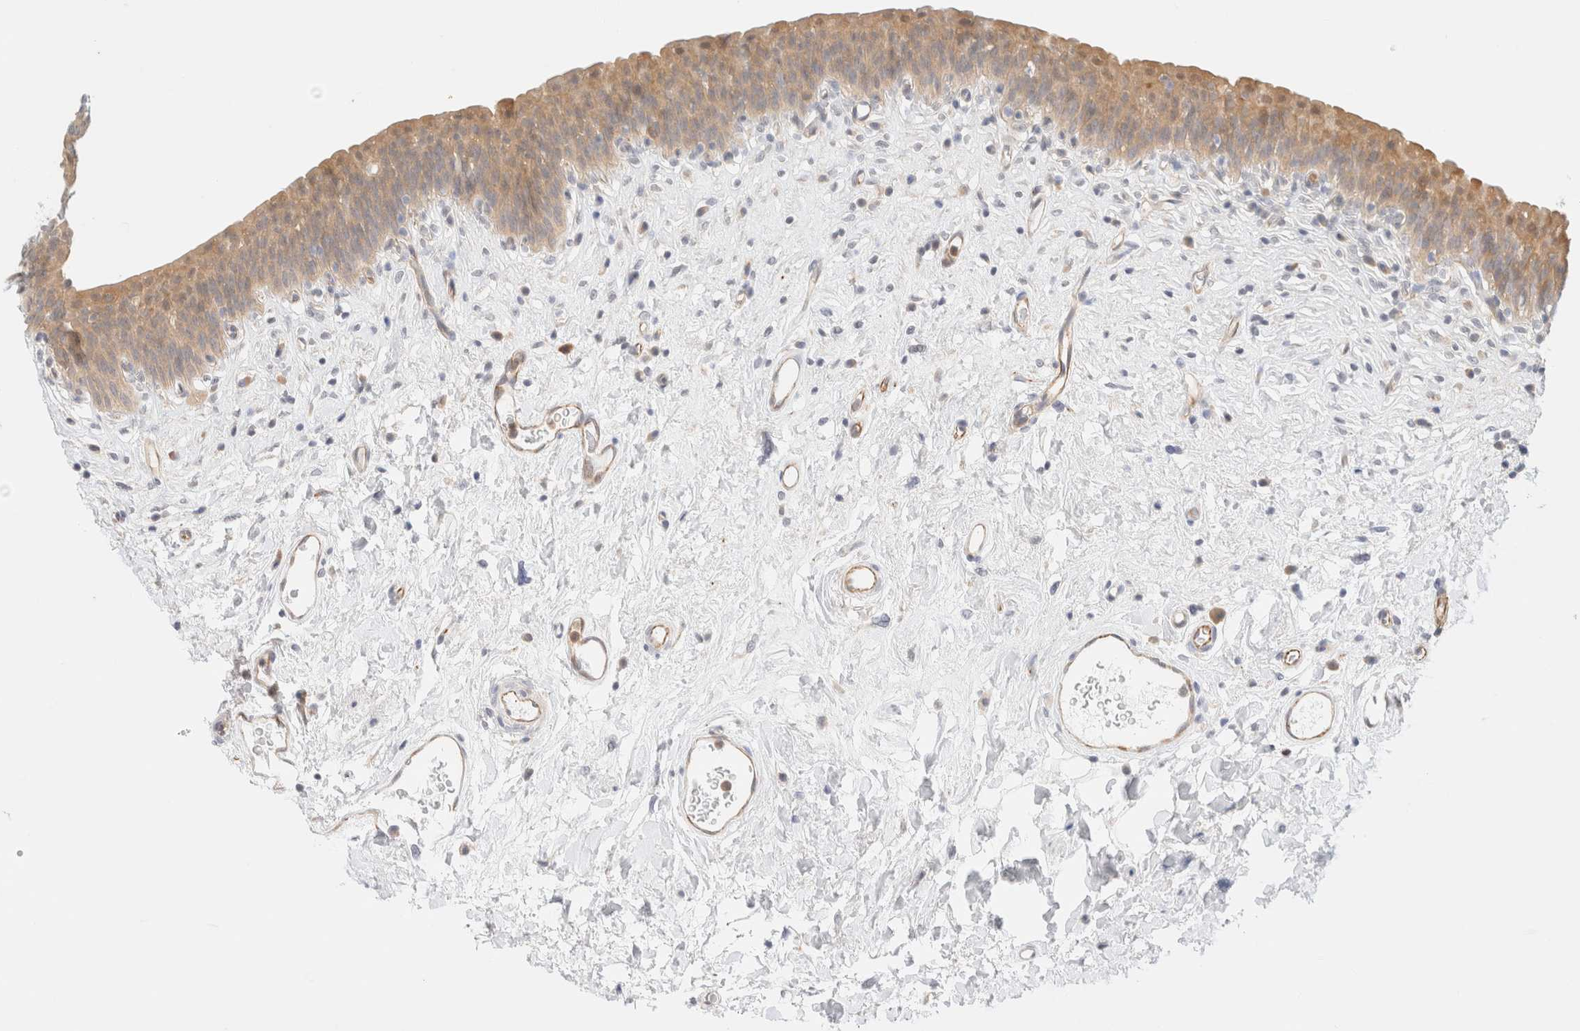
{"staining": {"intensity": "moderate", "quantity": ">75%", "location": "cytoplasmic/membranous"}, "tissue": "urinary bladder", "cell_type": "Urothelial cells", "image_type": "normal", "snomed": [{"axis": "morphology", "description": "Normal tissue, NOS"}, {"axis": "topography", "description": "Urinary bladder"}], "caption": "This photomicrograph reveals immunohistochemistry (IHC) staining of unremarkable human urinary bladder, with medium moderate cytoplasmic/membranous expression in about >75% of urothelial cells.", "gene": "UNC13B", "patient": {"sex": "male", "age": 83}}